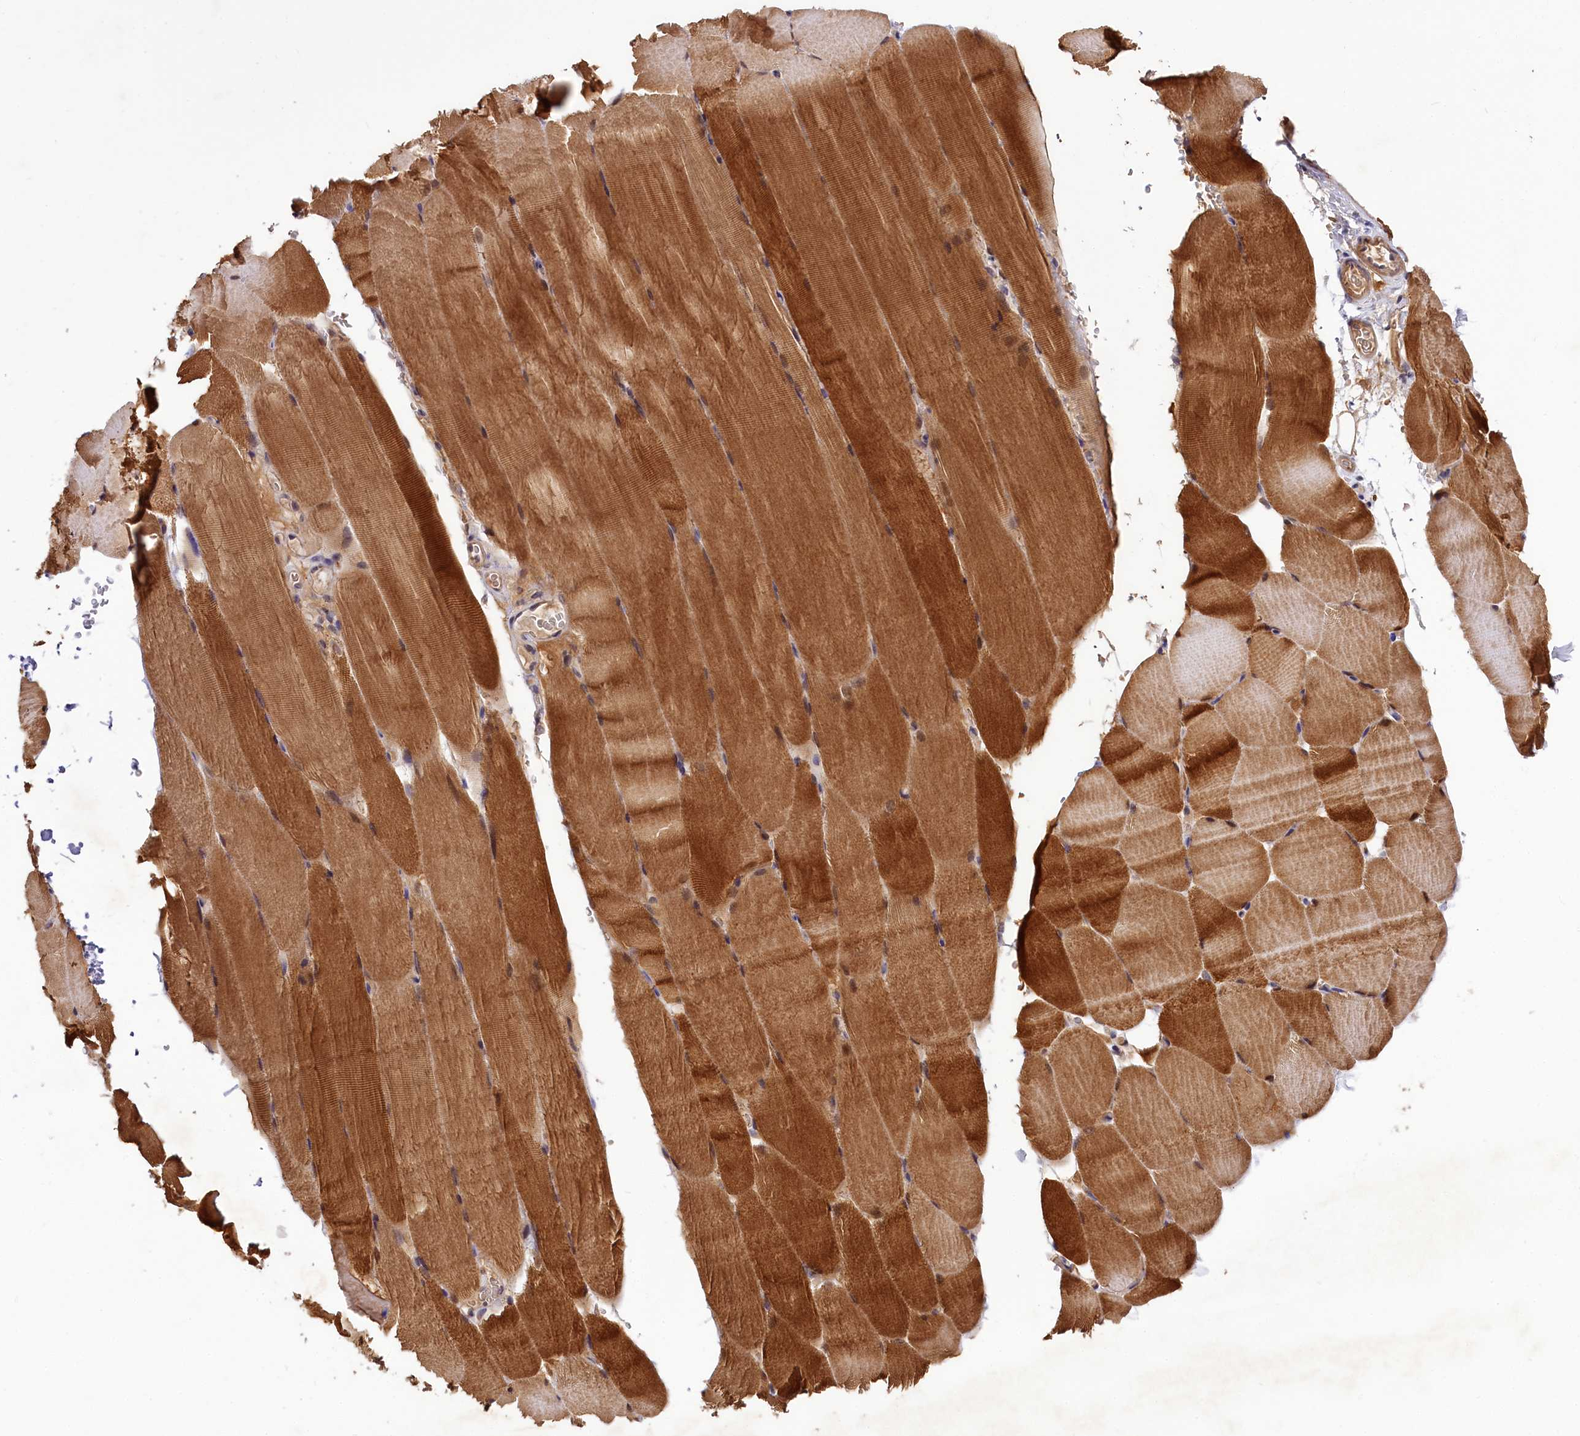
{"staining": {"intensity": "strong", "quantity": "25%-75%", "location": "cytoplasmic/membranous"}, "tissue": "skeletal muscle", "cell_type": "Myocytes", "image_type": "normal", "snomed": [{"axis": "morphology", "description": "Normal tissue, NOS"}, {"axis": "topography", "description": "Skeletal muscle"}, {"axis": "topography", "description": "Parathyroid gland"}], "caption": "High-power microscopy captured an IHC image of normal skeletal muscle, revealing strong cytoplasmic/membranous expression in approximately 25%-75% of myocytes.", "gene": "UBE3A", "patient": {"sex": "female", "age": 37}}